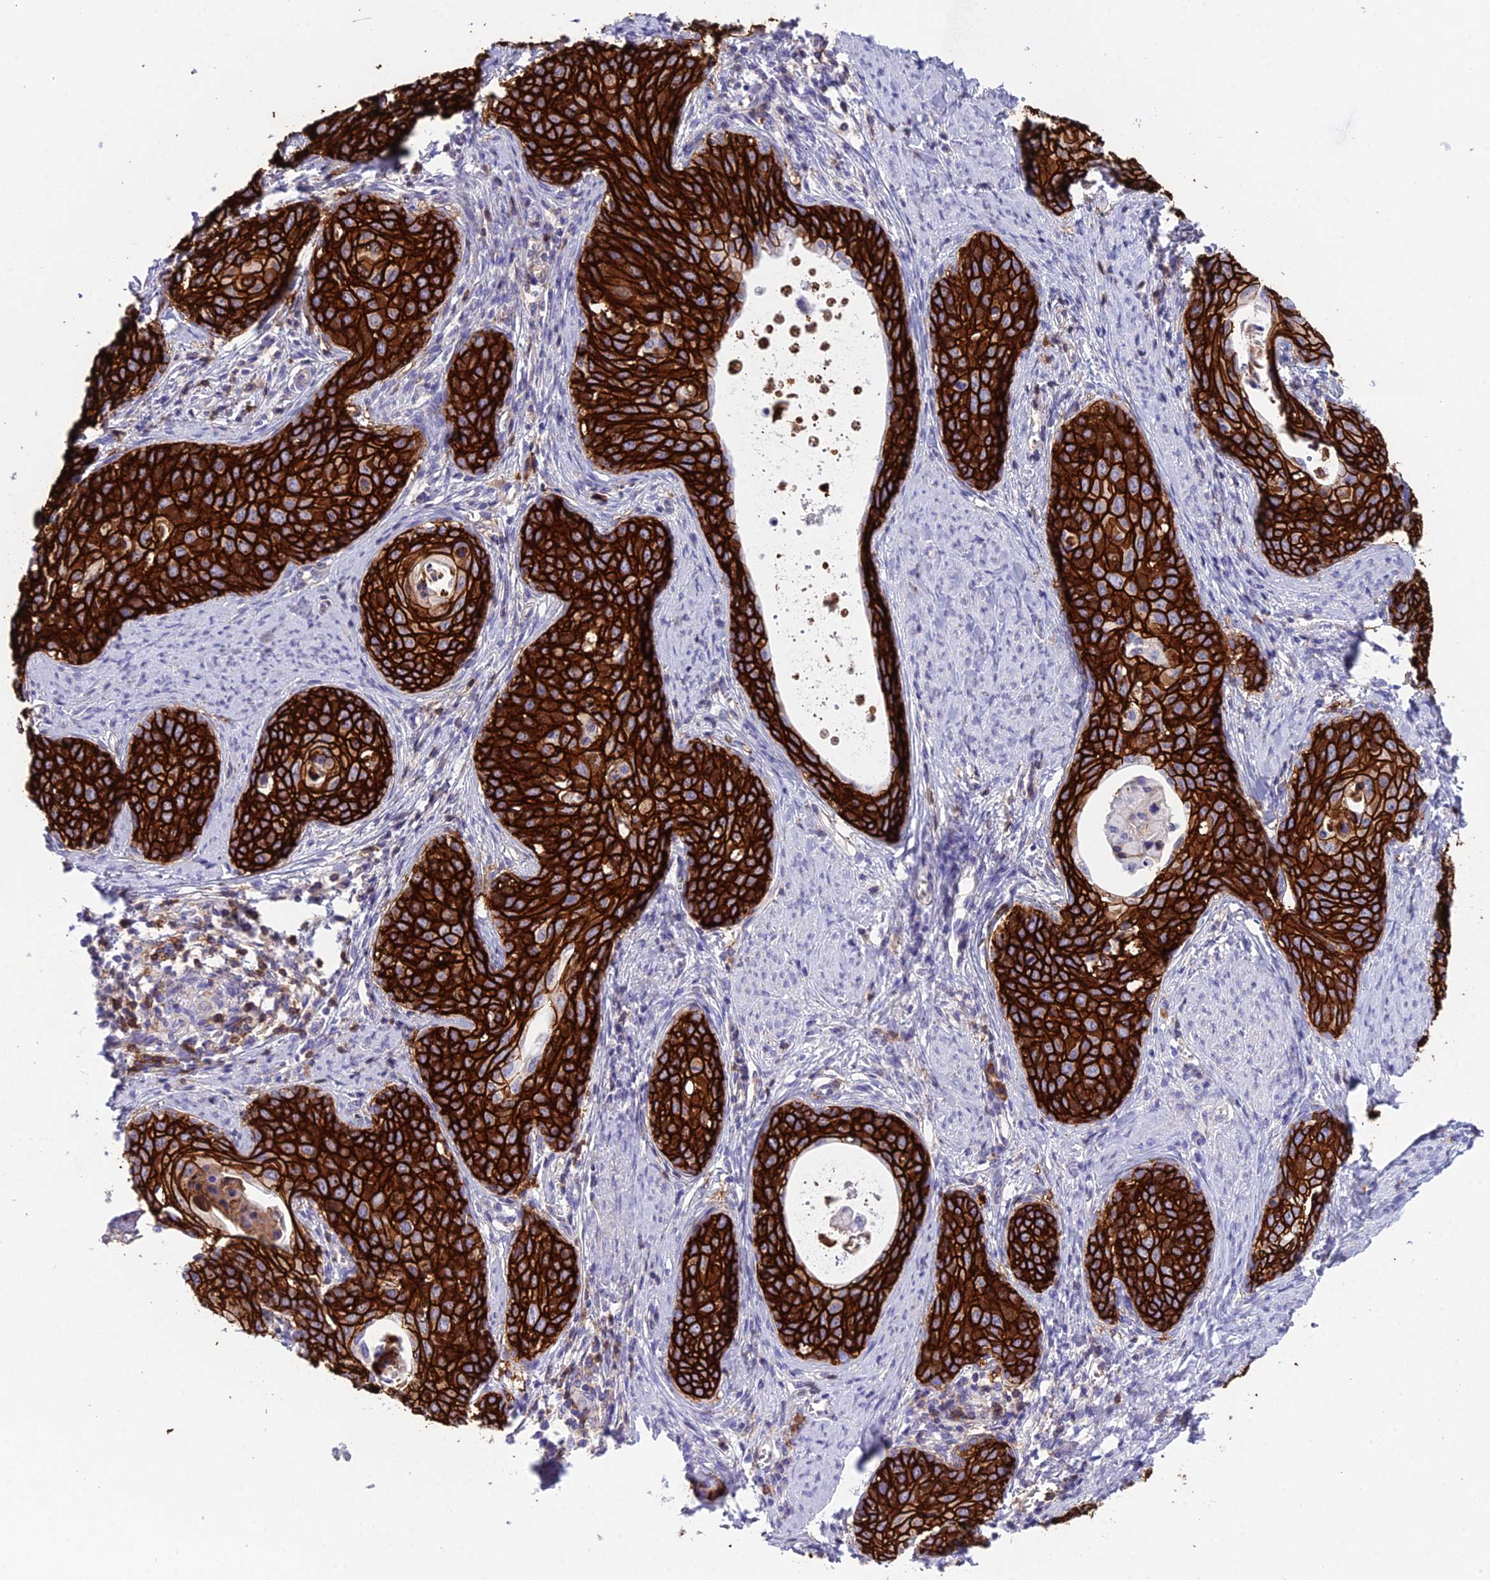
{"staining": {"intensity": "strong", "quantity": ">75%", "location": "cytoplasmic/membranous"}, "tissue": "cervical cancer", "cell_type": "Tumor cells", "image_type": "cancer", "snomed": [{"axis": "morphology", "description": "Squamous cell carcinoma, NOS"}, {"axis": "topography", "description": "Cervix"}], "caption": "The histopathology image displays staining of cervical squamous cell carcinoma, revealing strong cytoplasmic/membranous protein expression (brown color) within tumor cells. (DAB = brown stain, brightfield microscopy at high magnification).", "gene": "OR1Q1", "patient": {"sex": "female", "age": 52}}